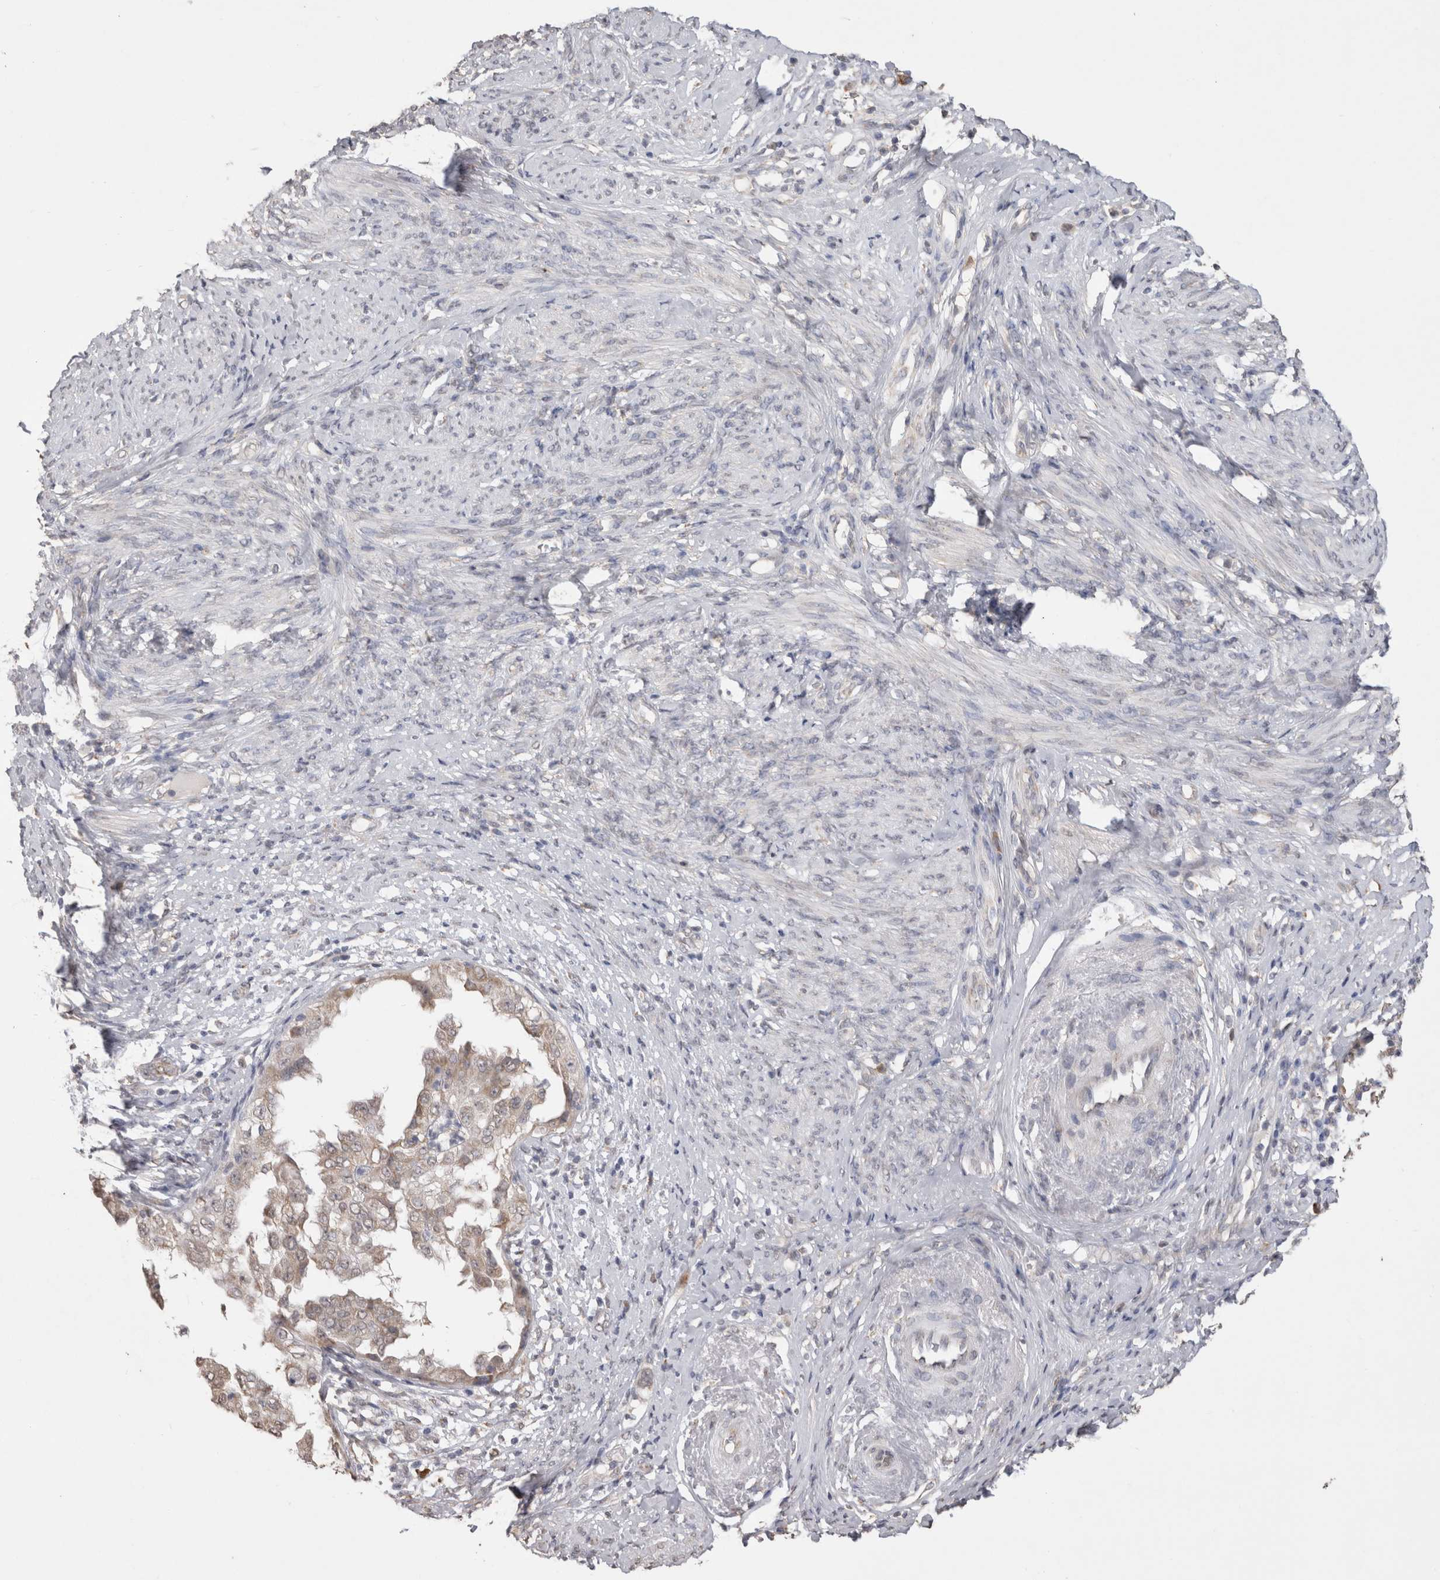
{"staining": {"intensity": "weak", "quantity": "<25%", "location": "cytoplasmic/membranous"}, "tissue": "endometrial cancer", "cell_type": "Tumor cells", "image_type": "cancer", "snomed": [{"axis": "morphology", "description": "Adenocarcinoma, NOS"}, {"axis": "topography", "description": "Endometrium"}], "caption": "Immunohistochemistry (IHC) histopathology image of human adenocarcinoma (endometrial) stained for a protein (brown), which displays no expression in tumor cells.", "gene": "NOMO1", "patient": {"sex": "female", "age": 85}}